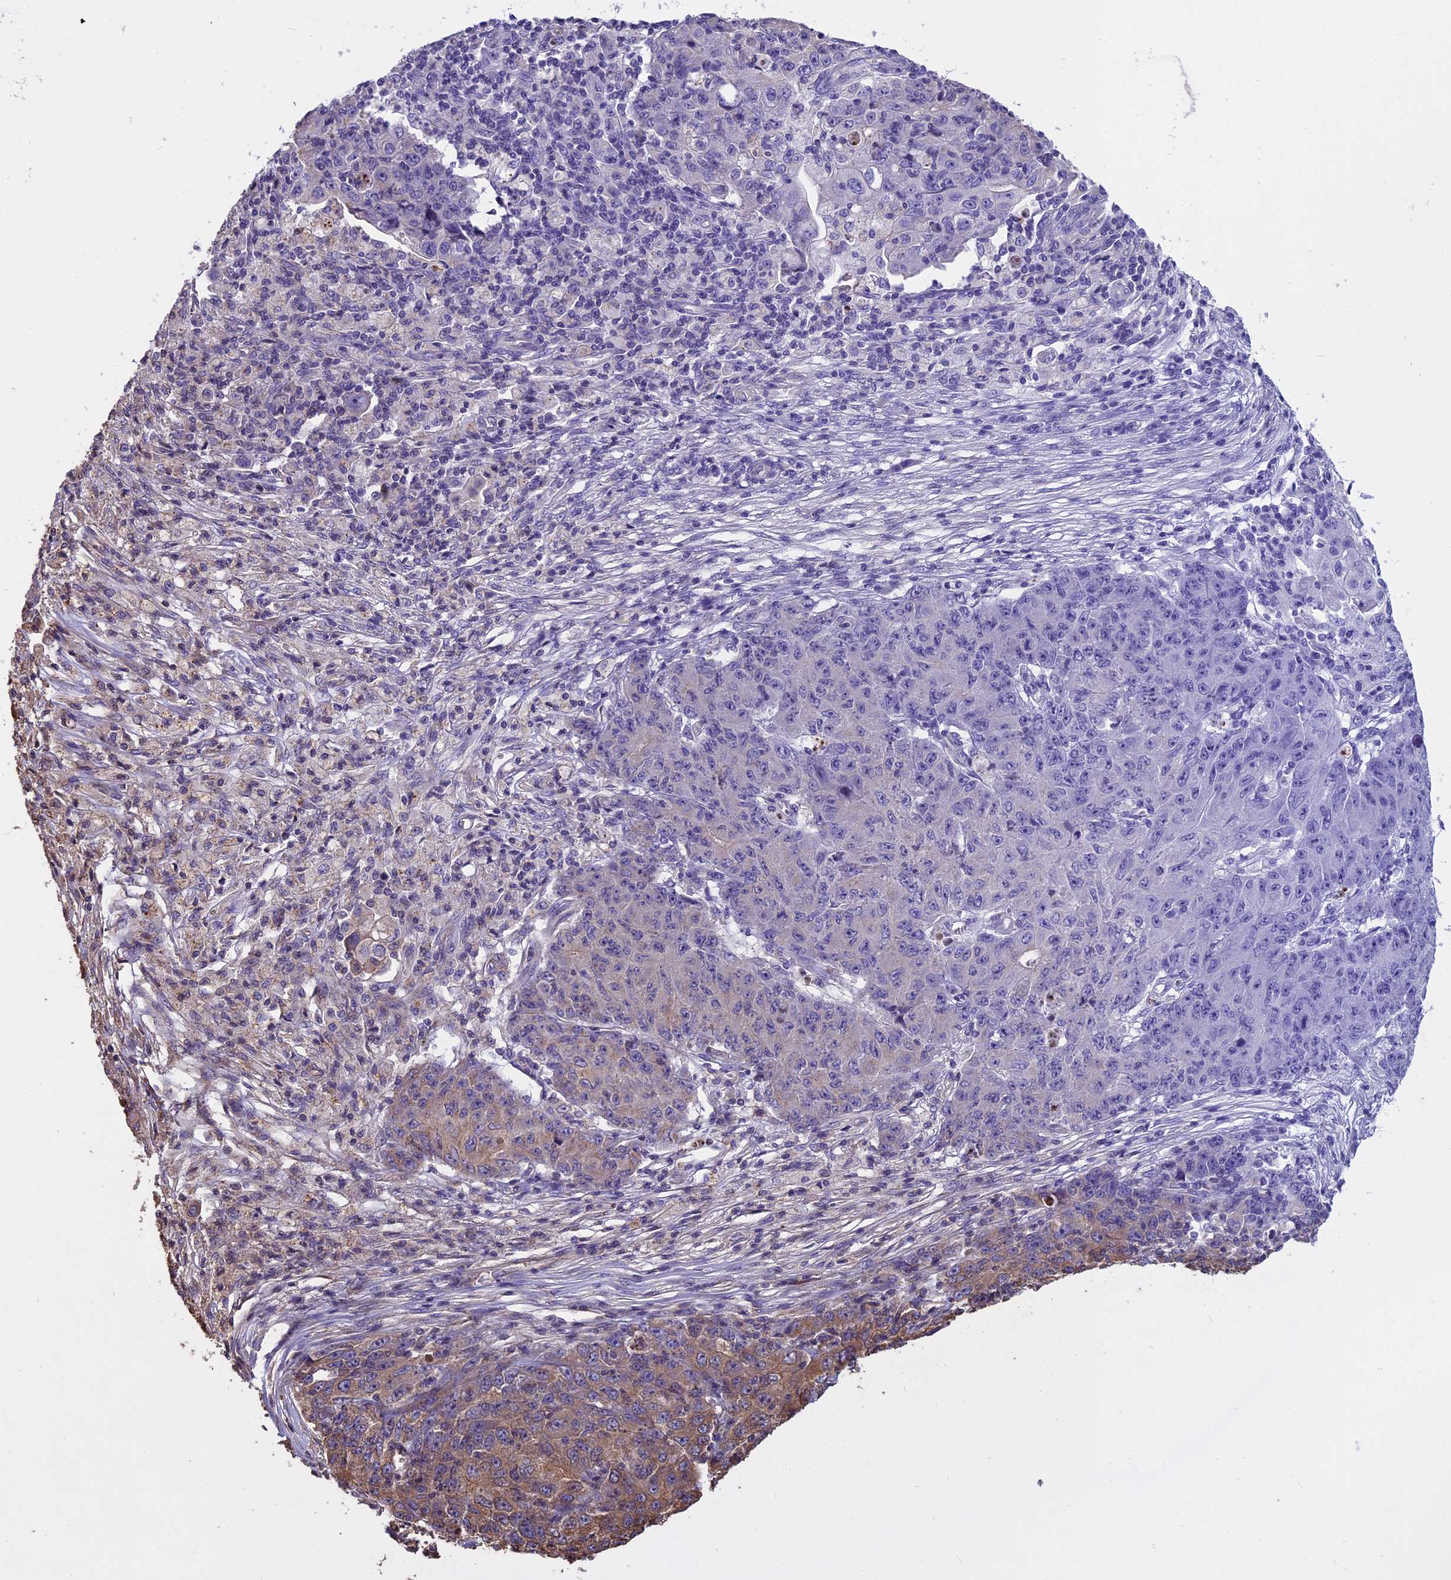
{"staining": {"intensity": "weak", "quantity": "25%-75%", "location": "cytoplasmic/membranous"}, "tissue": "ovarian cancer", "cell_type": "Tumor cells", "image_type": "cancer", "snomed": [{"axis": "morphology", "description": "Carcinoma, endometroid"}, {"axis": "topography", "description": "Ovary"}], "caption": "A brown stain highlights weak cytoplasmic/membranous positivity of a protein in human ovarian endometroid carcinoma tumor cells.", "gene": "CHMP2A", "patient": {"sex": "female", "age": 42}}